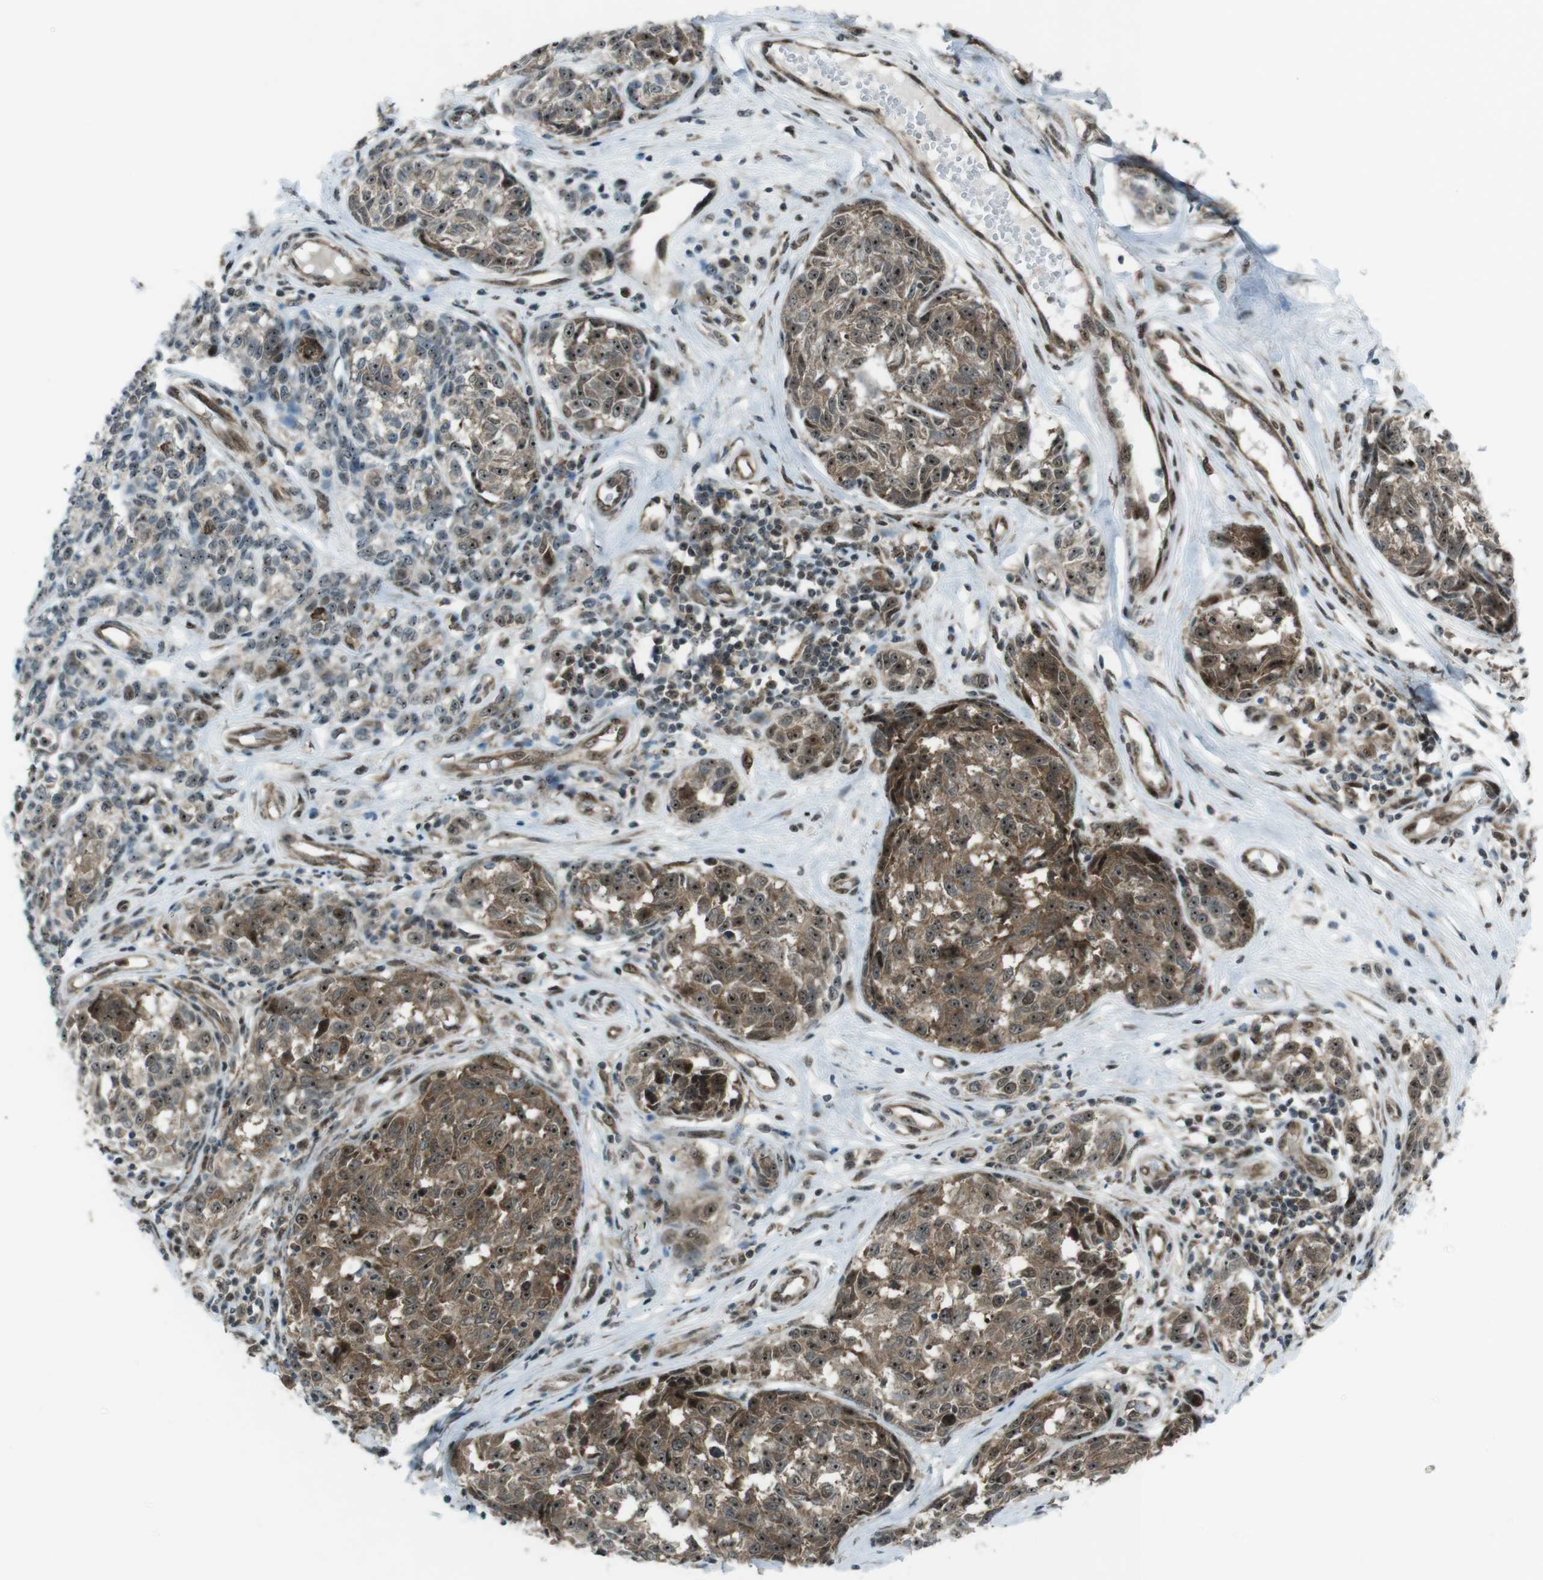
{"staining": {"intensity": "moderate", "quantity": ">75%", "location": "cytoplasmic/membranous,nuclear"}, "tissue": "melanoma", "cell_type": "Tumor cells", "image_type": "cancer", "snomed": [{"axis": "morphology", "description": "Malignant melanoma, NOS"}, {"axis": "topography", "description": "Skin"}], "caption": "This image reveals immunohistochemistry (IHC) staining of malignant melanoma, with medium moderate cytoplasmic/membranous and nuclear positivity in approximately >75% of tumor cells.", "gene": "CSNK1D", "patient": {"sex": "female", "age": 64}}